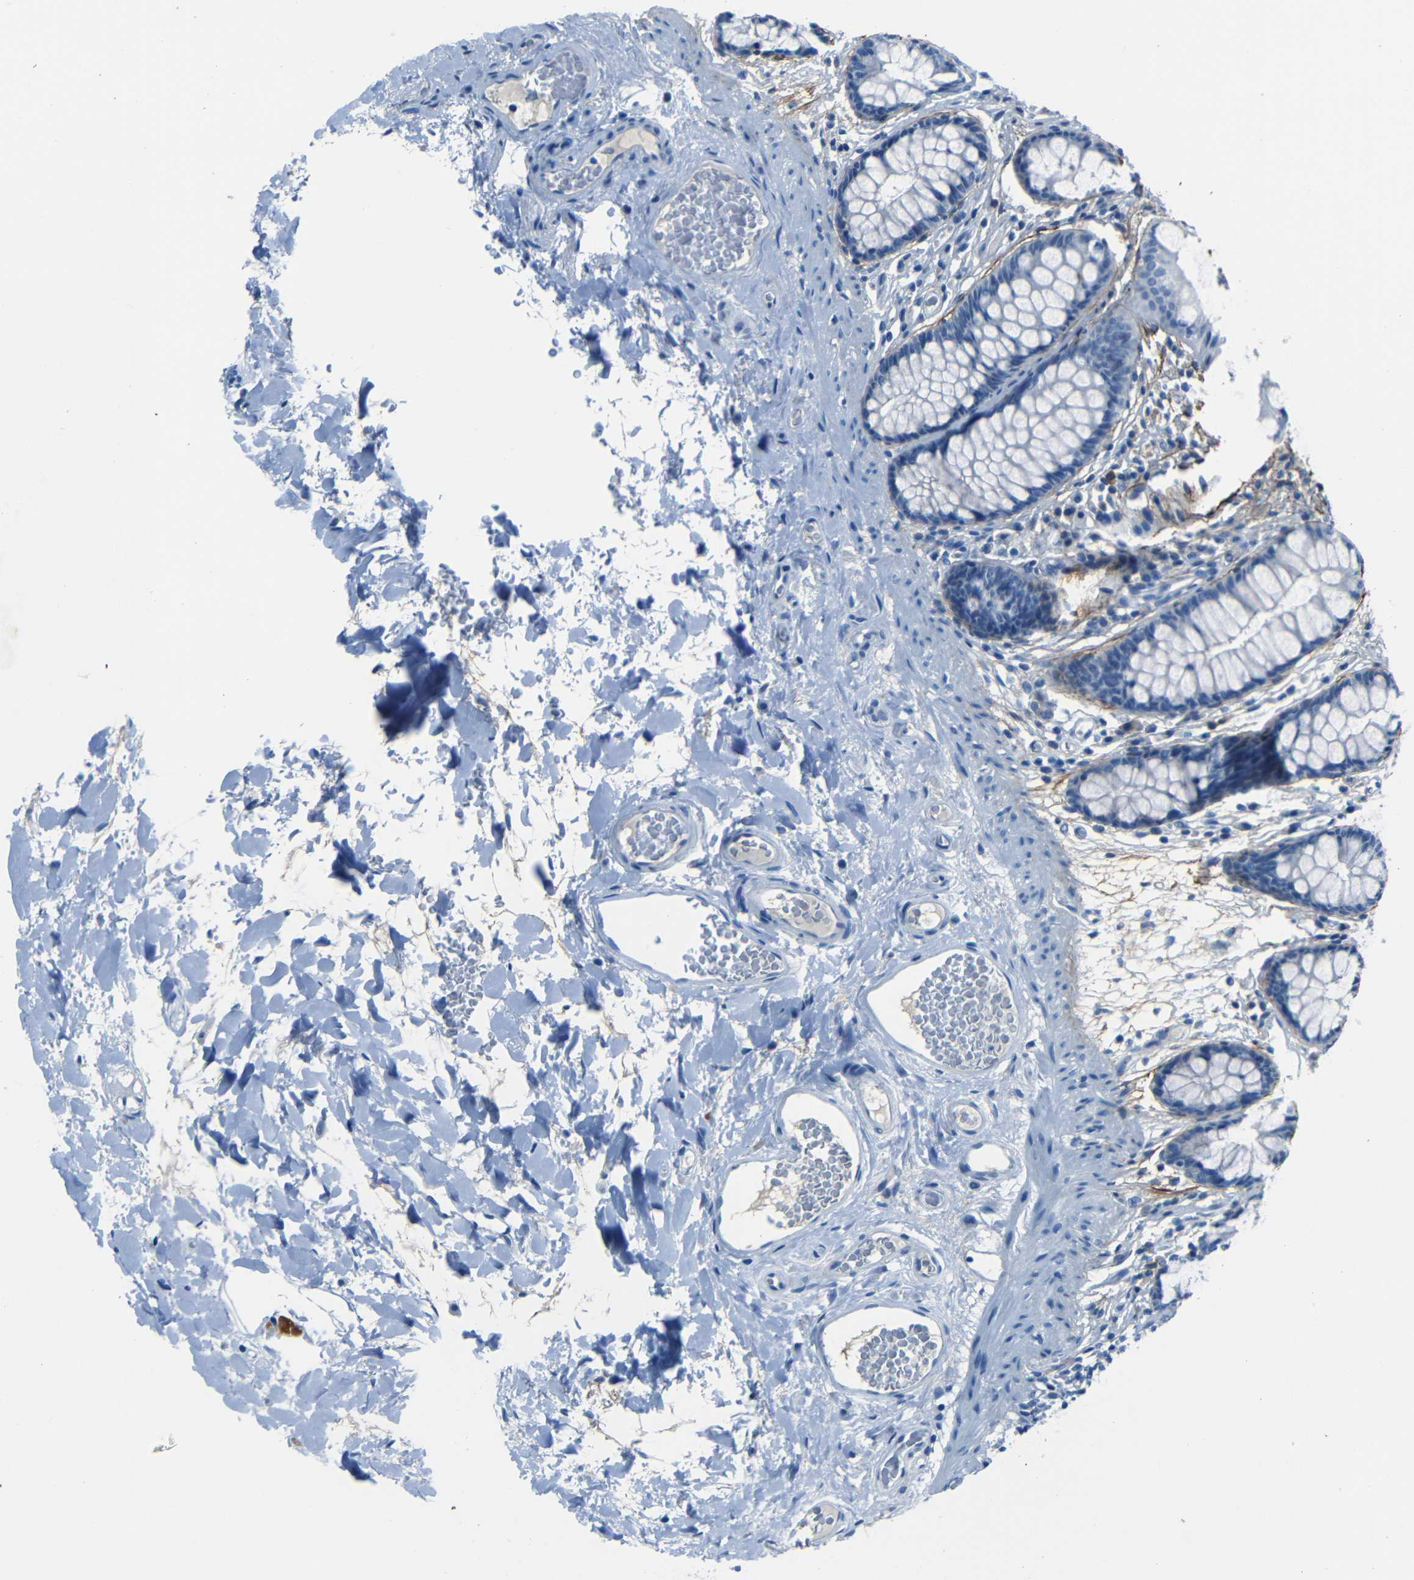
{"staining": {"intensity": "negative", "quantity": "none", "location": "none"}, "tissue": "colon", "cell_type": "Endothelial cells", "image_type": "normal", "snomed": [{"axis": "morphology", "description": "Normal tissue, NOS"}, {"axis": "topography", "description": "Colon"}], "caption": "Benign colon was stained to show a protein in brown. There is no significant positivity in endothelial cells.", "gene": "FBN2", "patient": {"sex": "female", "age": 55}}